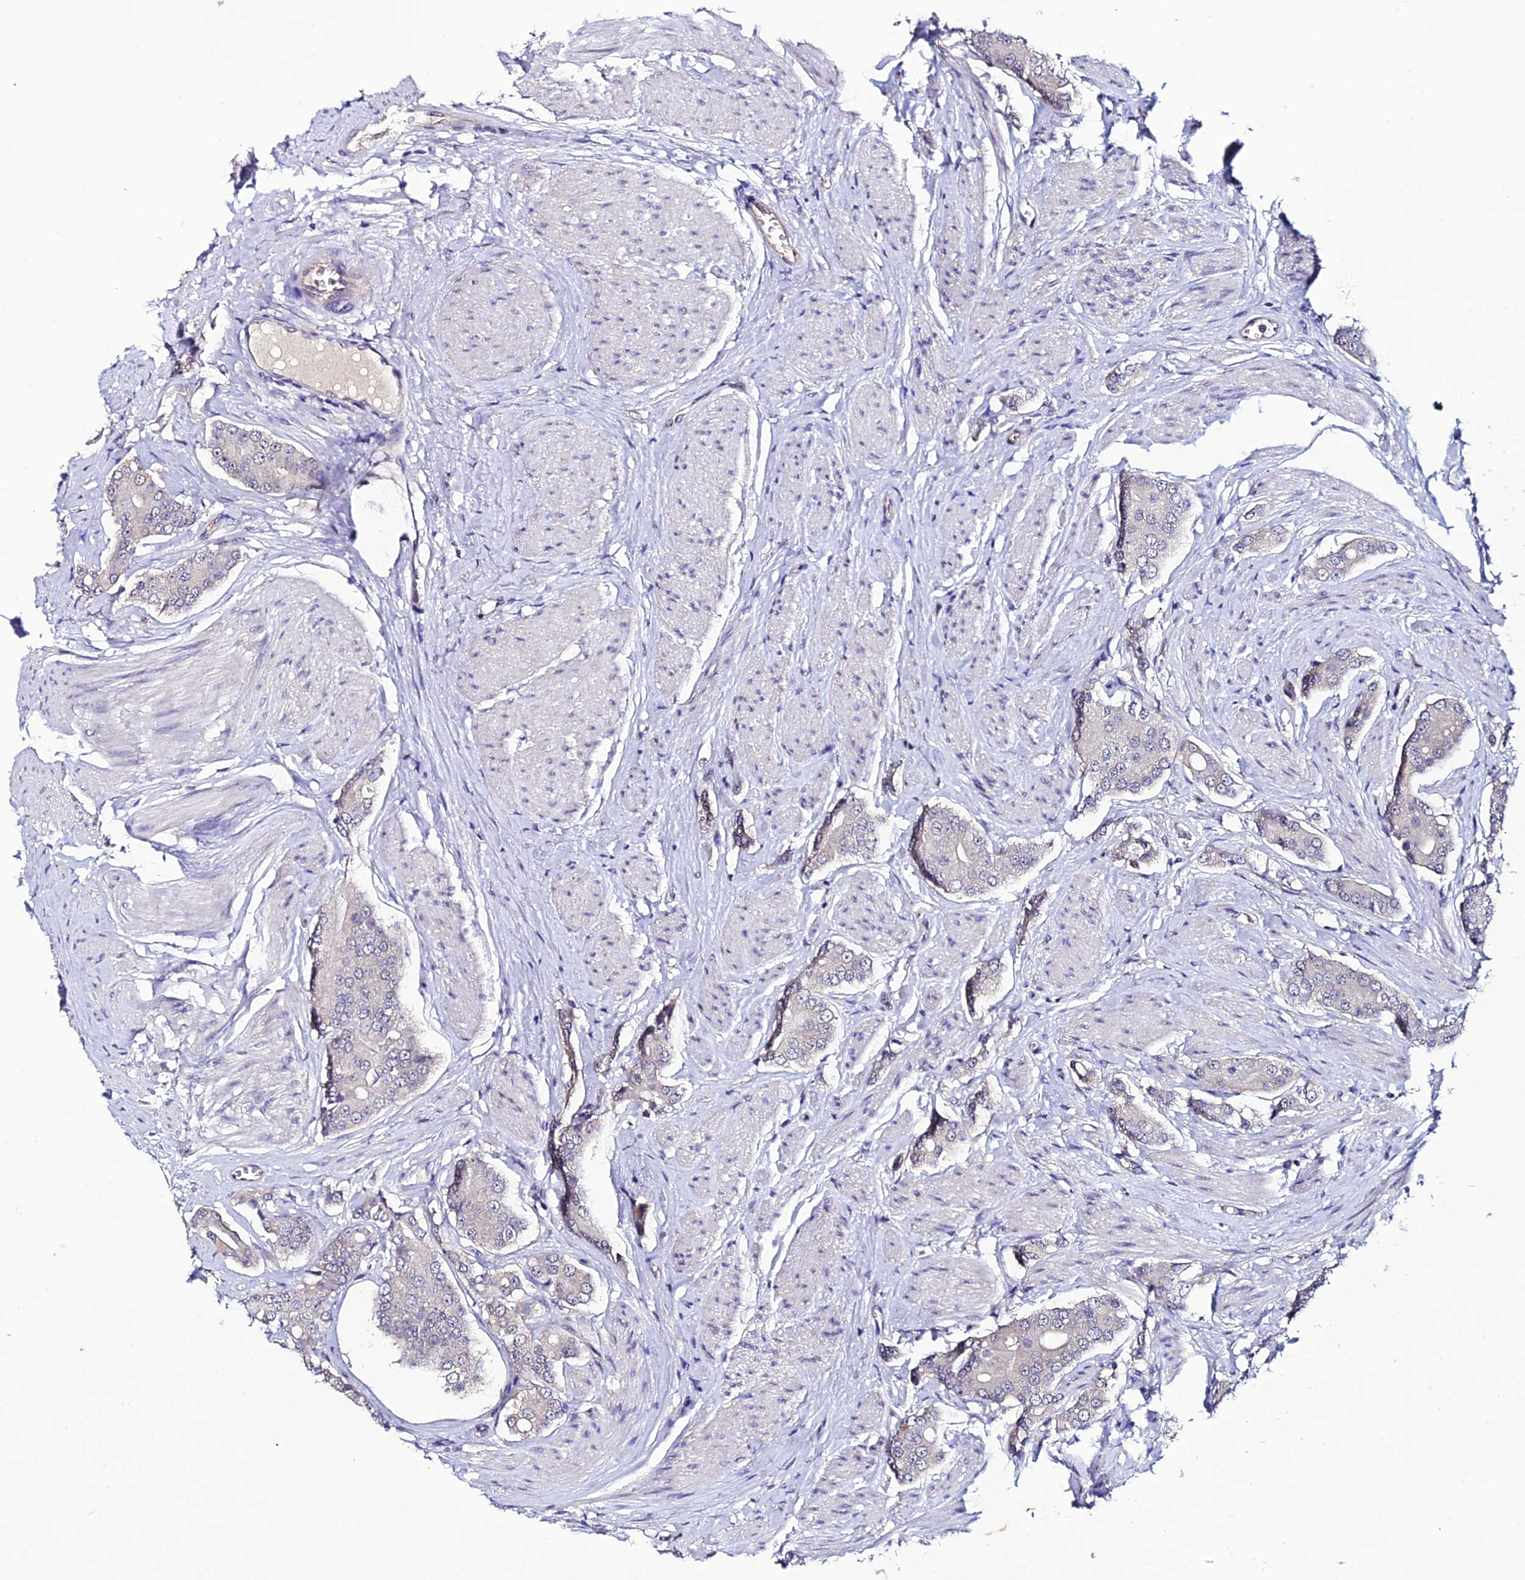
{"staining": {"intensity": "negative", "quantity": "none", "location": "none"}, "tissue": "prostate cancer", "cell_type": "Tumor cells", "image_type": "cancer", "snomed": [{"axis": "morphology", "description": "Adenocarcinoma, High grade"}, {"axis": "topography", "description": "Prostate"}], "caption": "Prostate cancer (adenocarcinoma (high-grade)) stained for a protein using immunohistochemistry exhibits no positivity tumor cells.", "gene": "FZD8", "patient": {"sex": "male", "age": 71}}